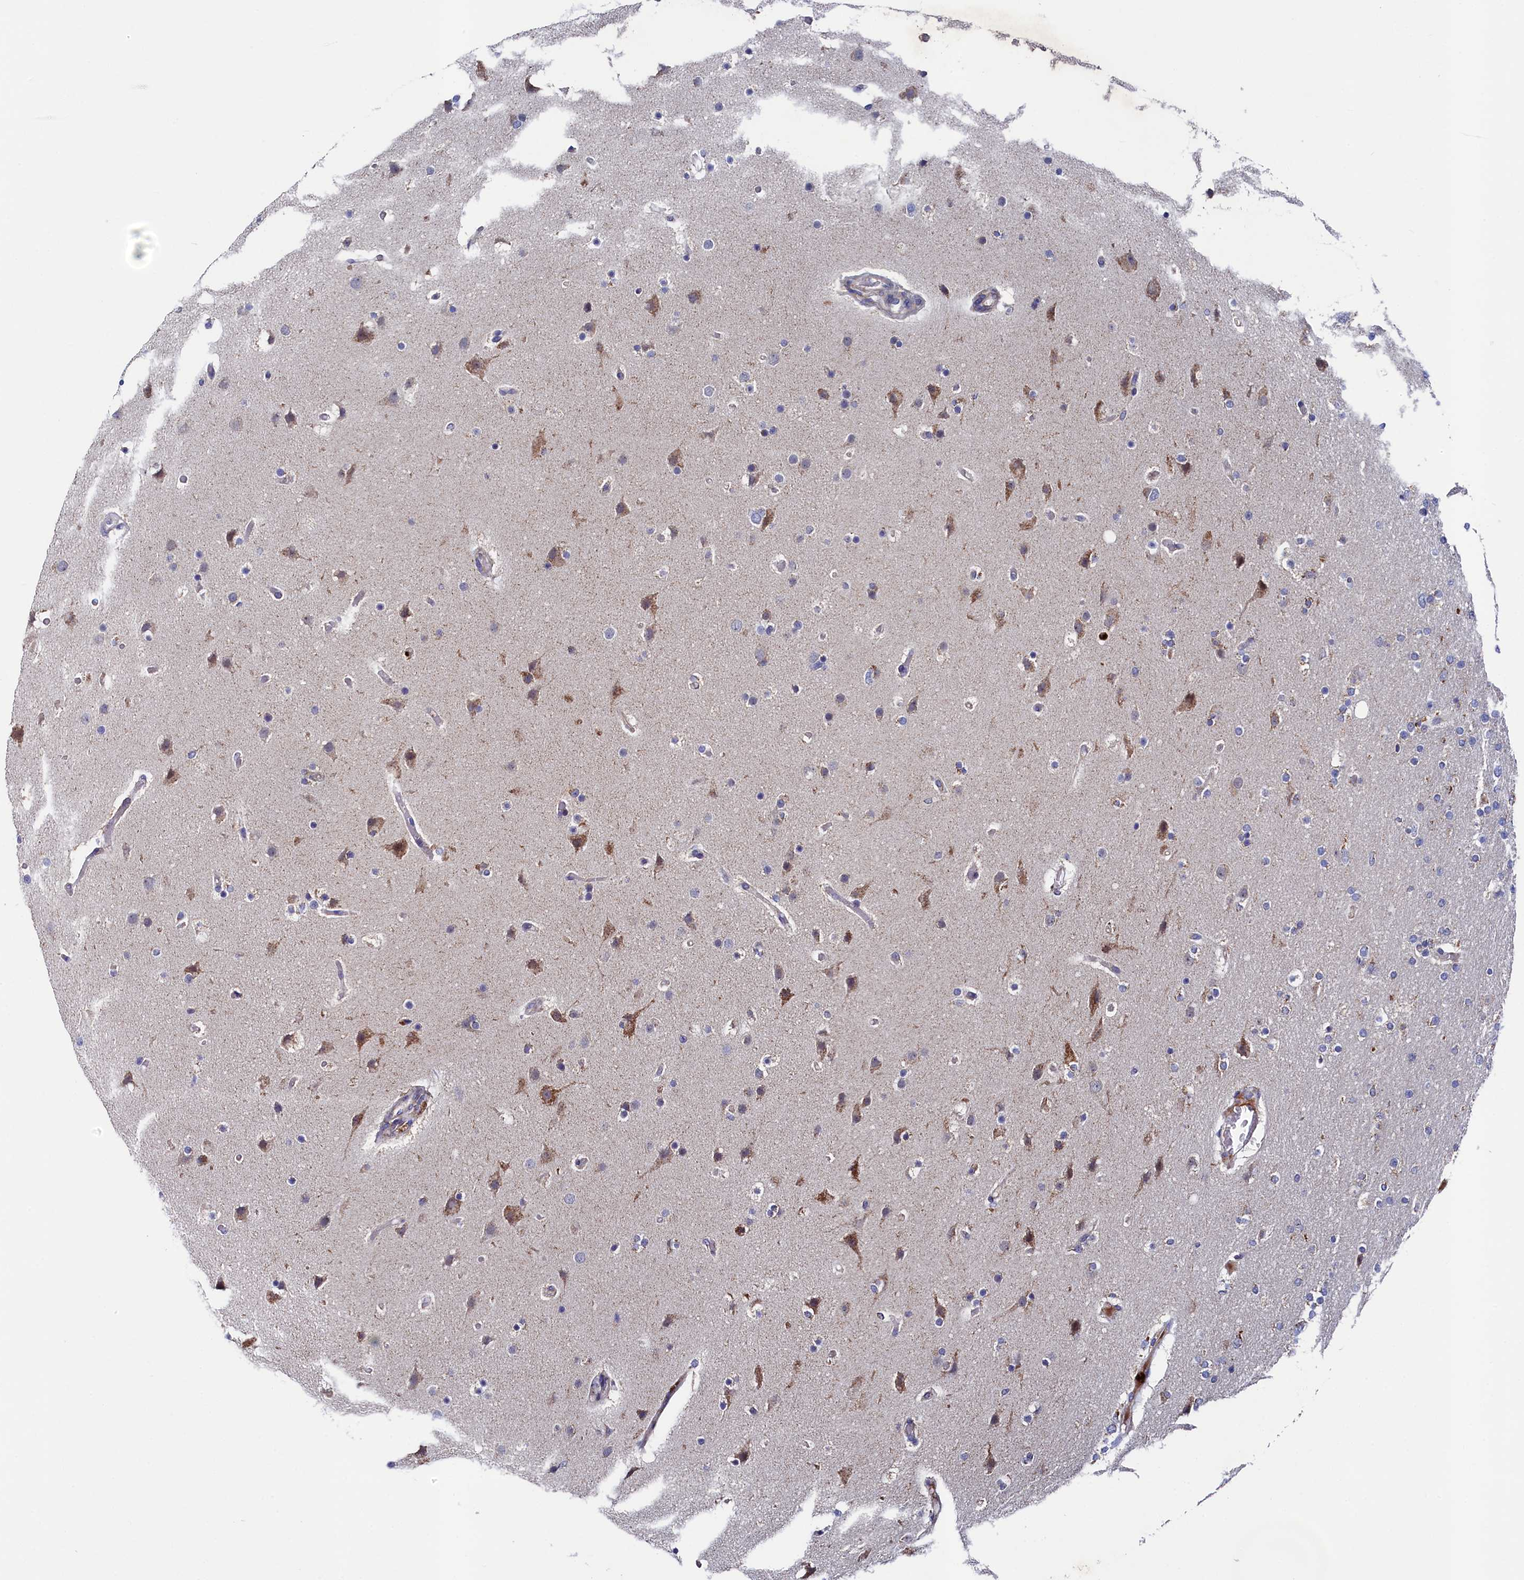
{"staining": {"intensity": "moderate", "quantity": "25%-75%", "location": "cytoplasmic/membranous"}, "tissue": "glioma", "cell_type": "Tumor cells", "image_type": "cancer", "snomed": [{"axis": "morphology", "description": "Glioma, malignant, High grade"}, {"axis": "topography", "description": "Cerebral cortex"}], "caption": "Brown immunohistochemical staining in human malignant glioma (high-grade) shows moderate cytoplasmic/membranous positivity in about 25%-75% of tumor cells.", "gene": "CHCHD1", "patient": {"sex": "female", "age": 36}}